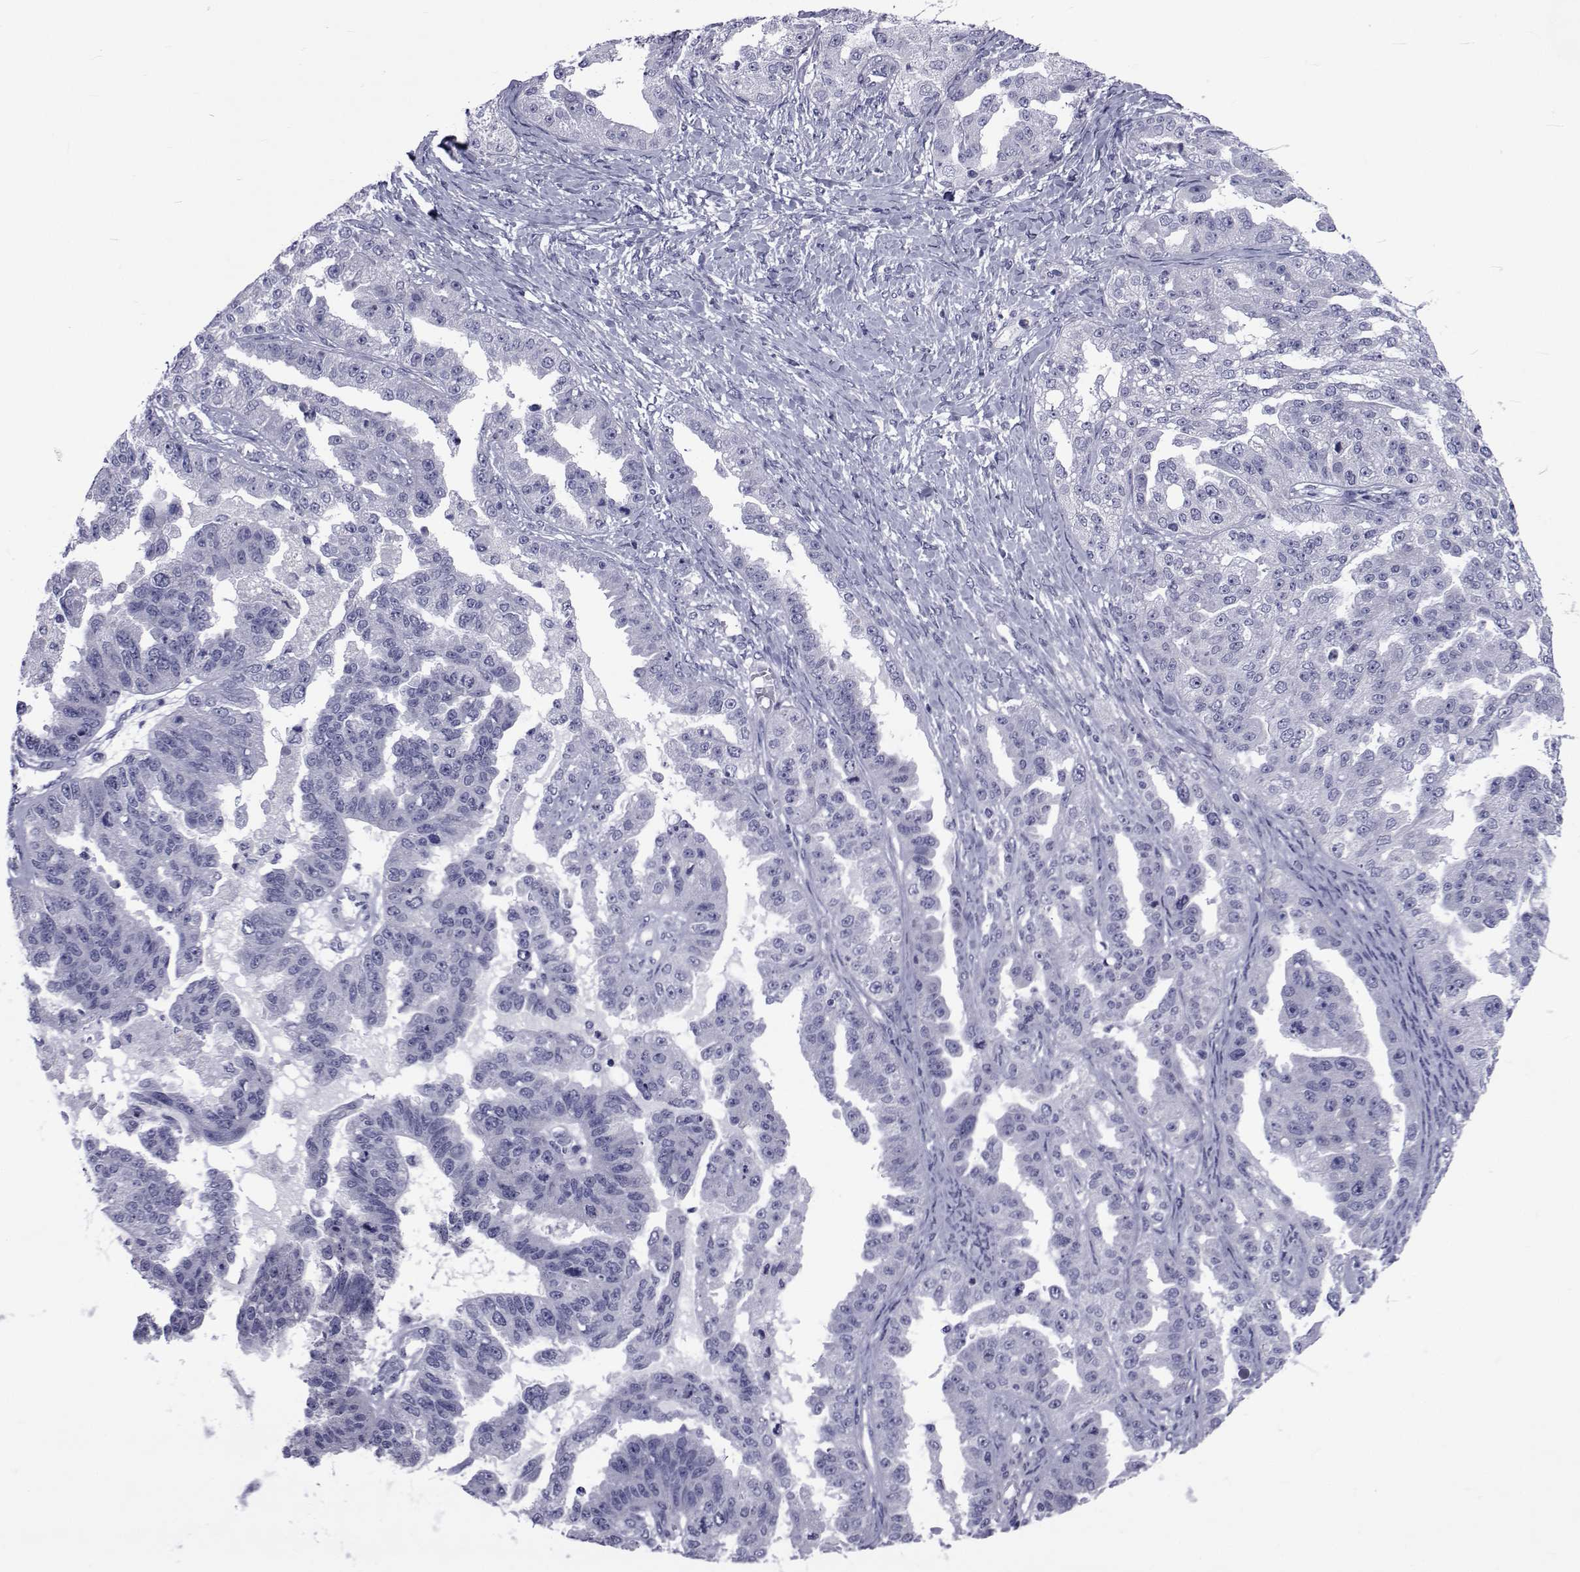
{"staining": {"intensity": "negative", "quantity": "none", "location": "none"}, "tissue": "ovarian cancer", "cell_type": "Tumor cells", "image_type": "cancer", "snomed": [{"axis": "morphology", "description": "Cystadenocarcinoma, serous, NOS"}, {"axis": "topography", "description": "Ovary"}], "caption": "High power microscopy image of an immunohistochemistry histopathology image of ovarian cancer (serous cystadenocarcinoma), revealing no significant positivity in tumor cells. The staining was performed using DAB (3,3'-diaminobenzidine) to visualize the protein expression in brown, while the nuclei were stained in blue with hematoxylin (Magnification: 20x).", "gene": "GKAP1", "patient": {"sex": "female", "age": 58}}